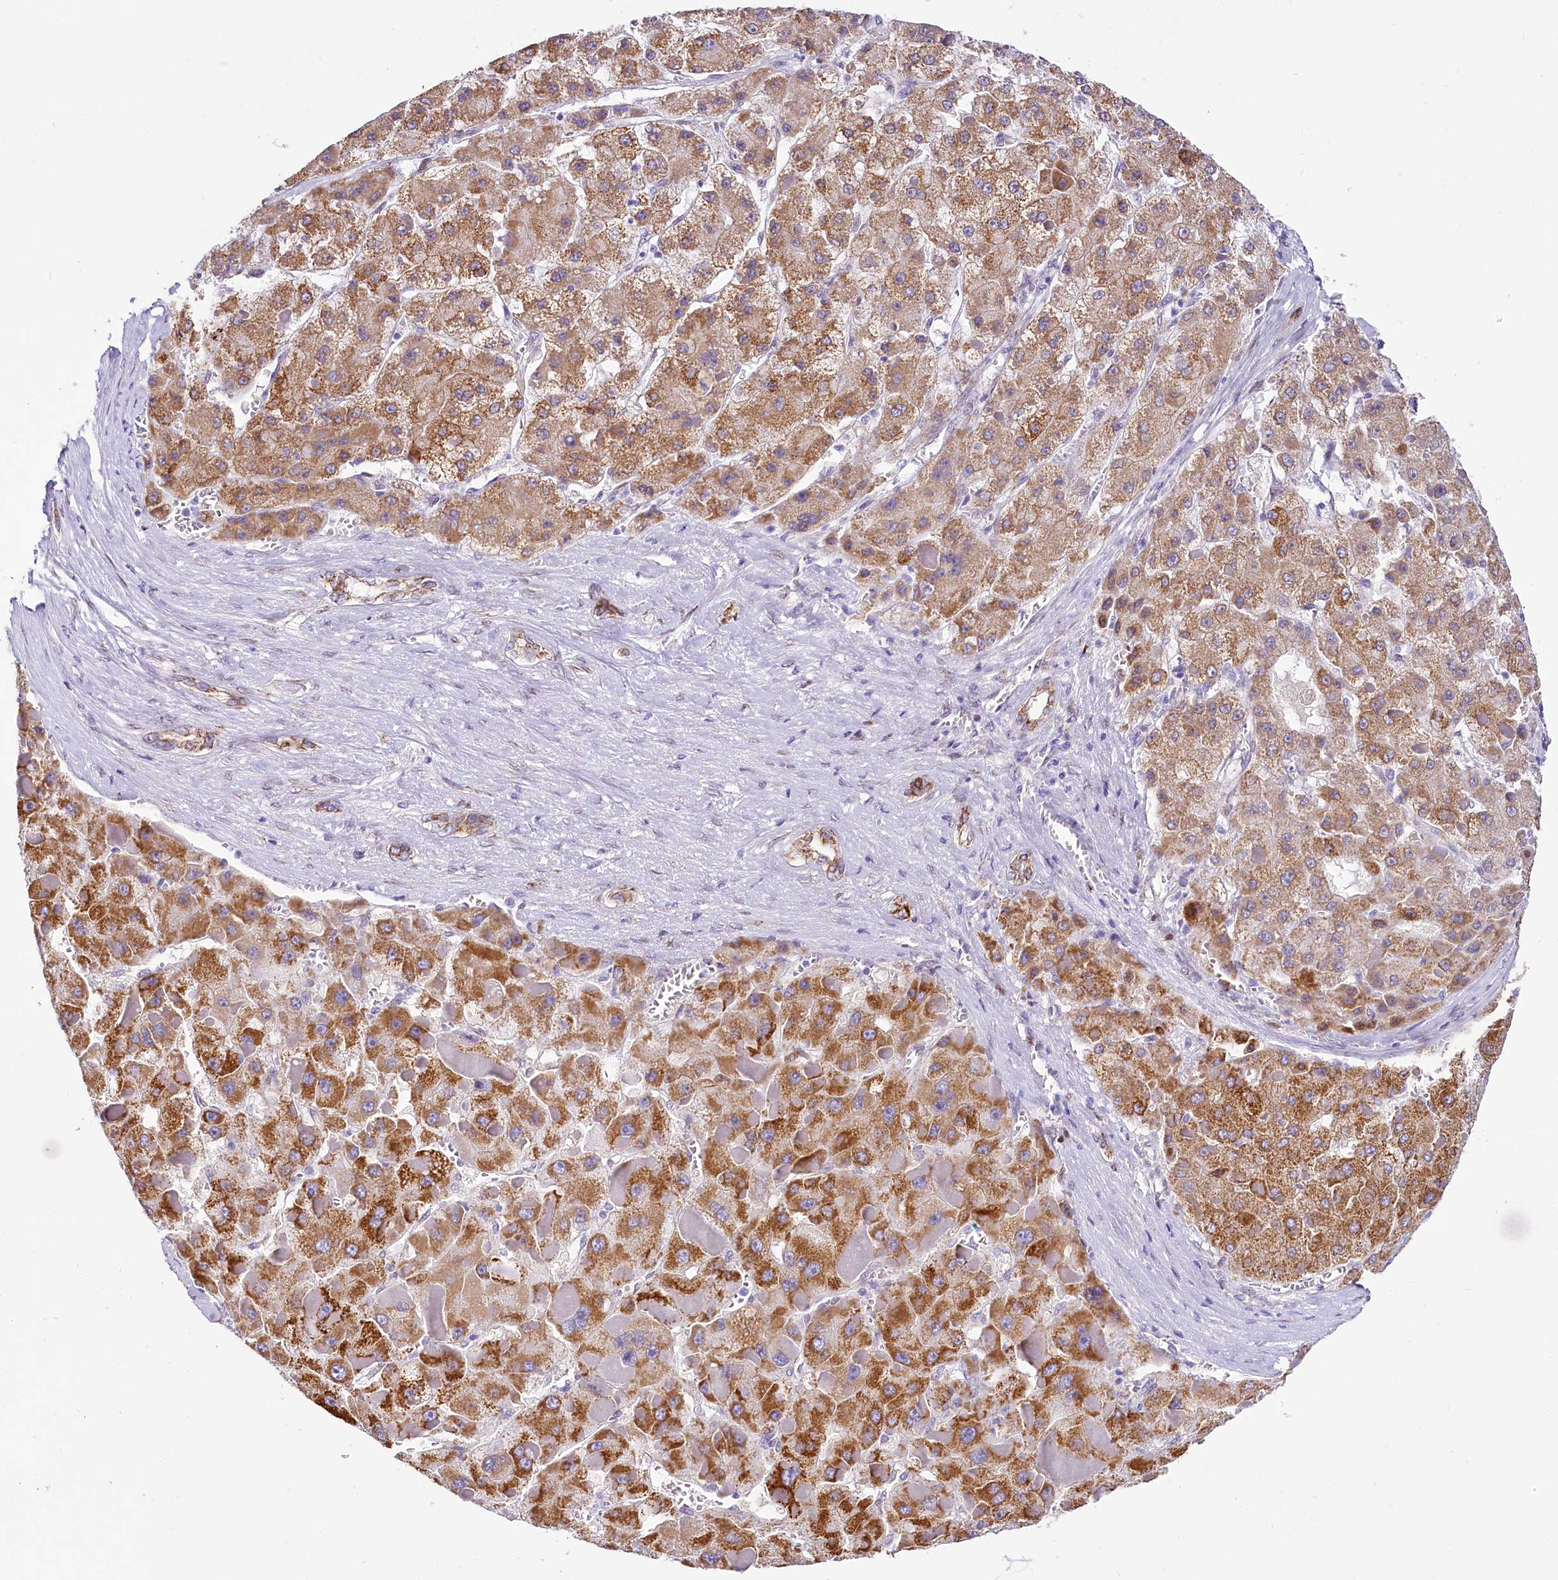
{"staining": {"intensity": "strong", "quantity": ">75%", "location": "cytoplasmic/membranous"}, "tissue": "liver cancer", "cell_type": "Tumor cells", "image_type": "cancer", "snomed": [{"axis": "morphology", "description": "Carcinoma, Hepatocellular, NOS"}, {"axis": "topography", "description": "Liver"}], "caption": "Liver cancer (hepatocellular carcinoma) stained for a protein exhibits strong cytoplasmic/membranous positivity in tumor cells.", "gene": "PPIP5K2", "patient": {"sex": "female", "age": 73}}